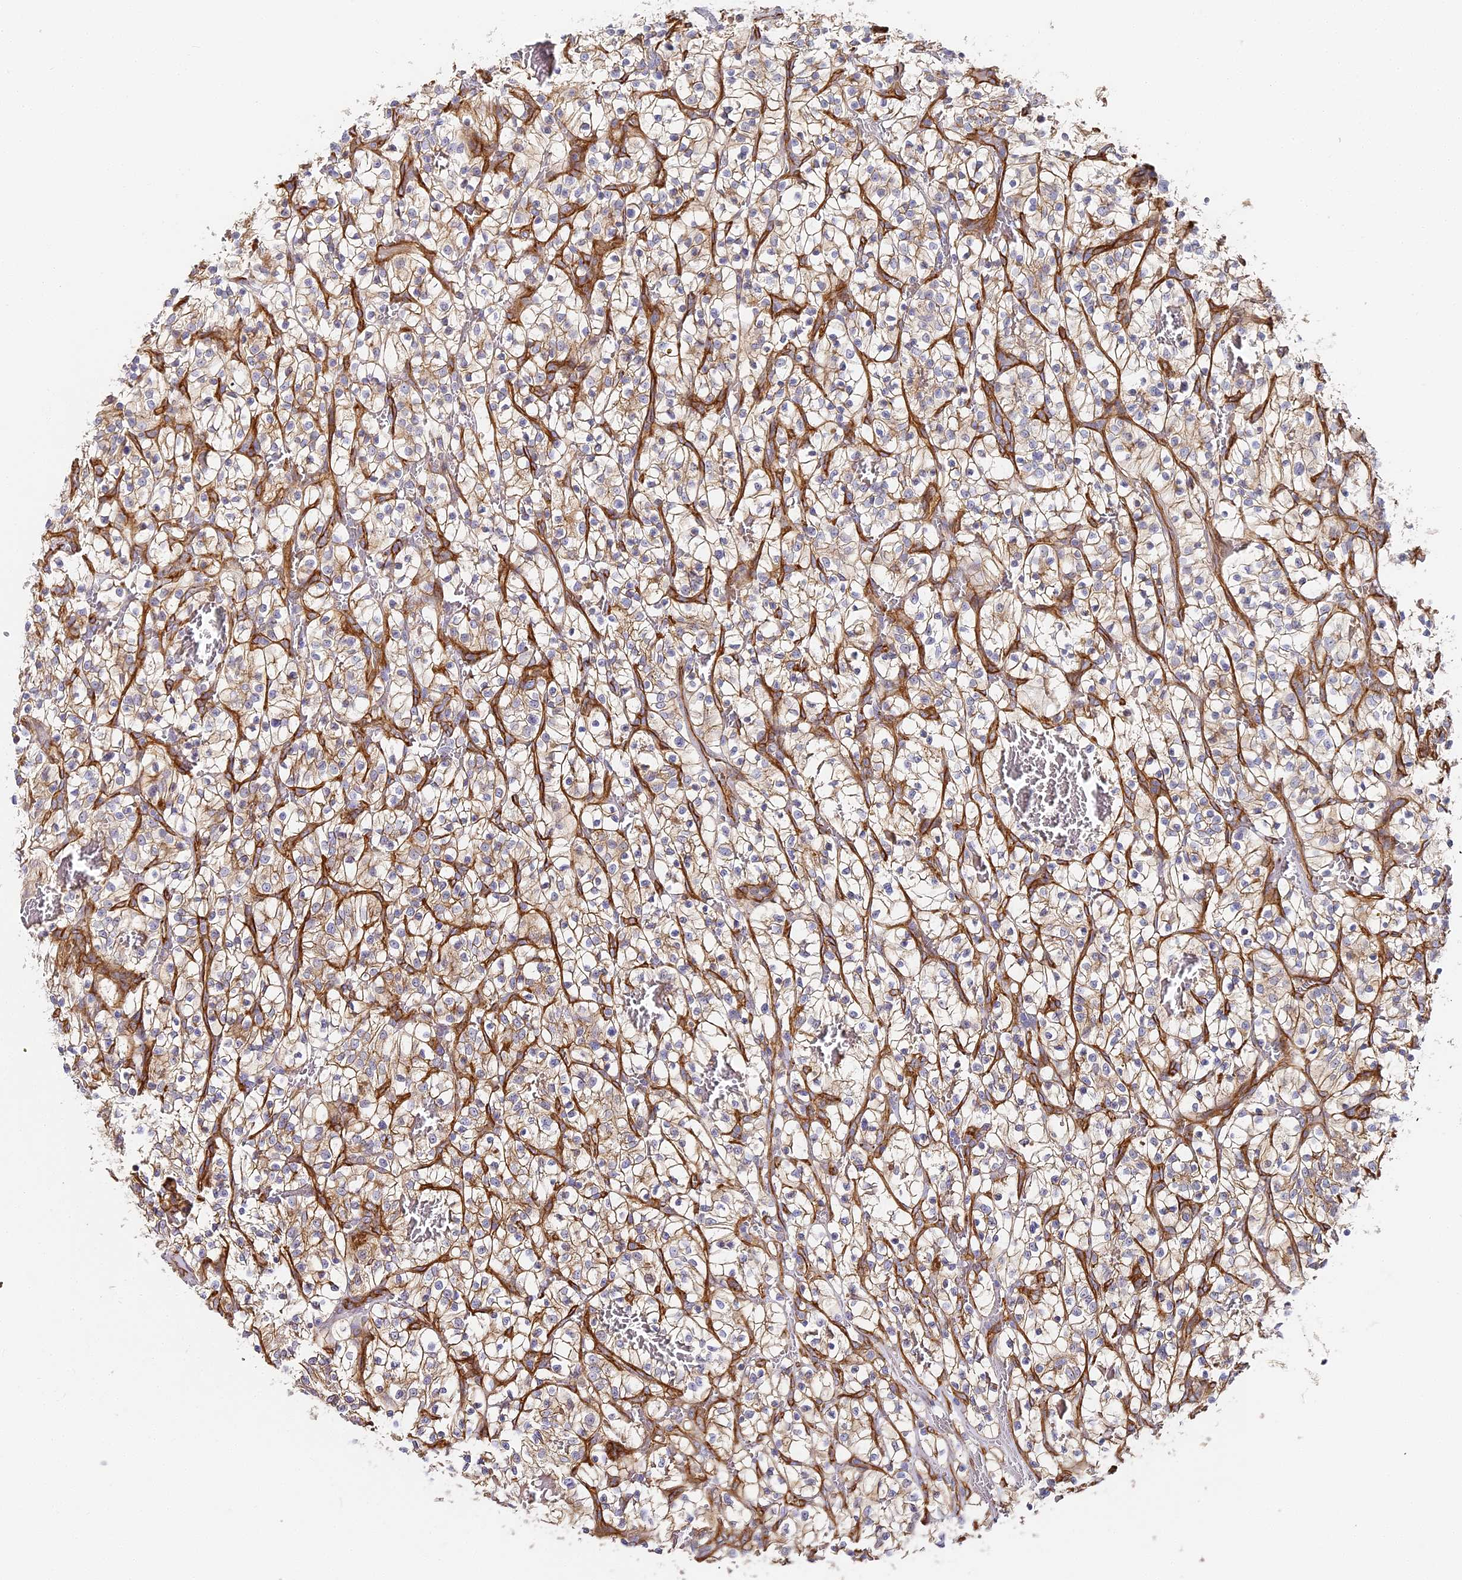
{"staining": {"intensity": "negative", "quantity": "none", "location": "none"}, "tissue": "renal cancer", "cell_type": "Tumor cells", "image_type": "cancer", "snomed": [{"axis": "morphology", "description": "Adenocarcinoma, NOS"}, {"axis": "topography", "description": "Kidney"}], "caption": "There is no significant positivity in tumor cells of renal cancer (adenocarcinoma). Brightfield microscopy of immunohistochemistry stained with DAB (brown) and hematoxylin (blue), captured at high magnification.", "gene": "CCDC30", "patient": {"sex": "female", "age": 57}}